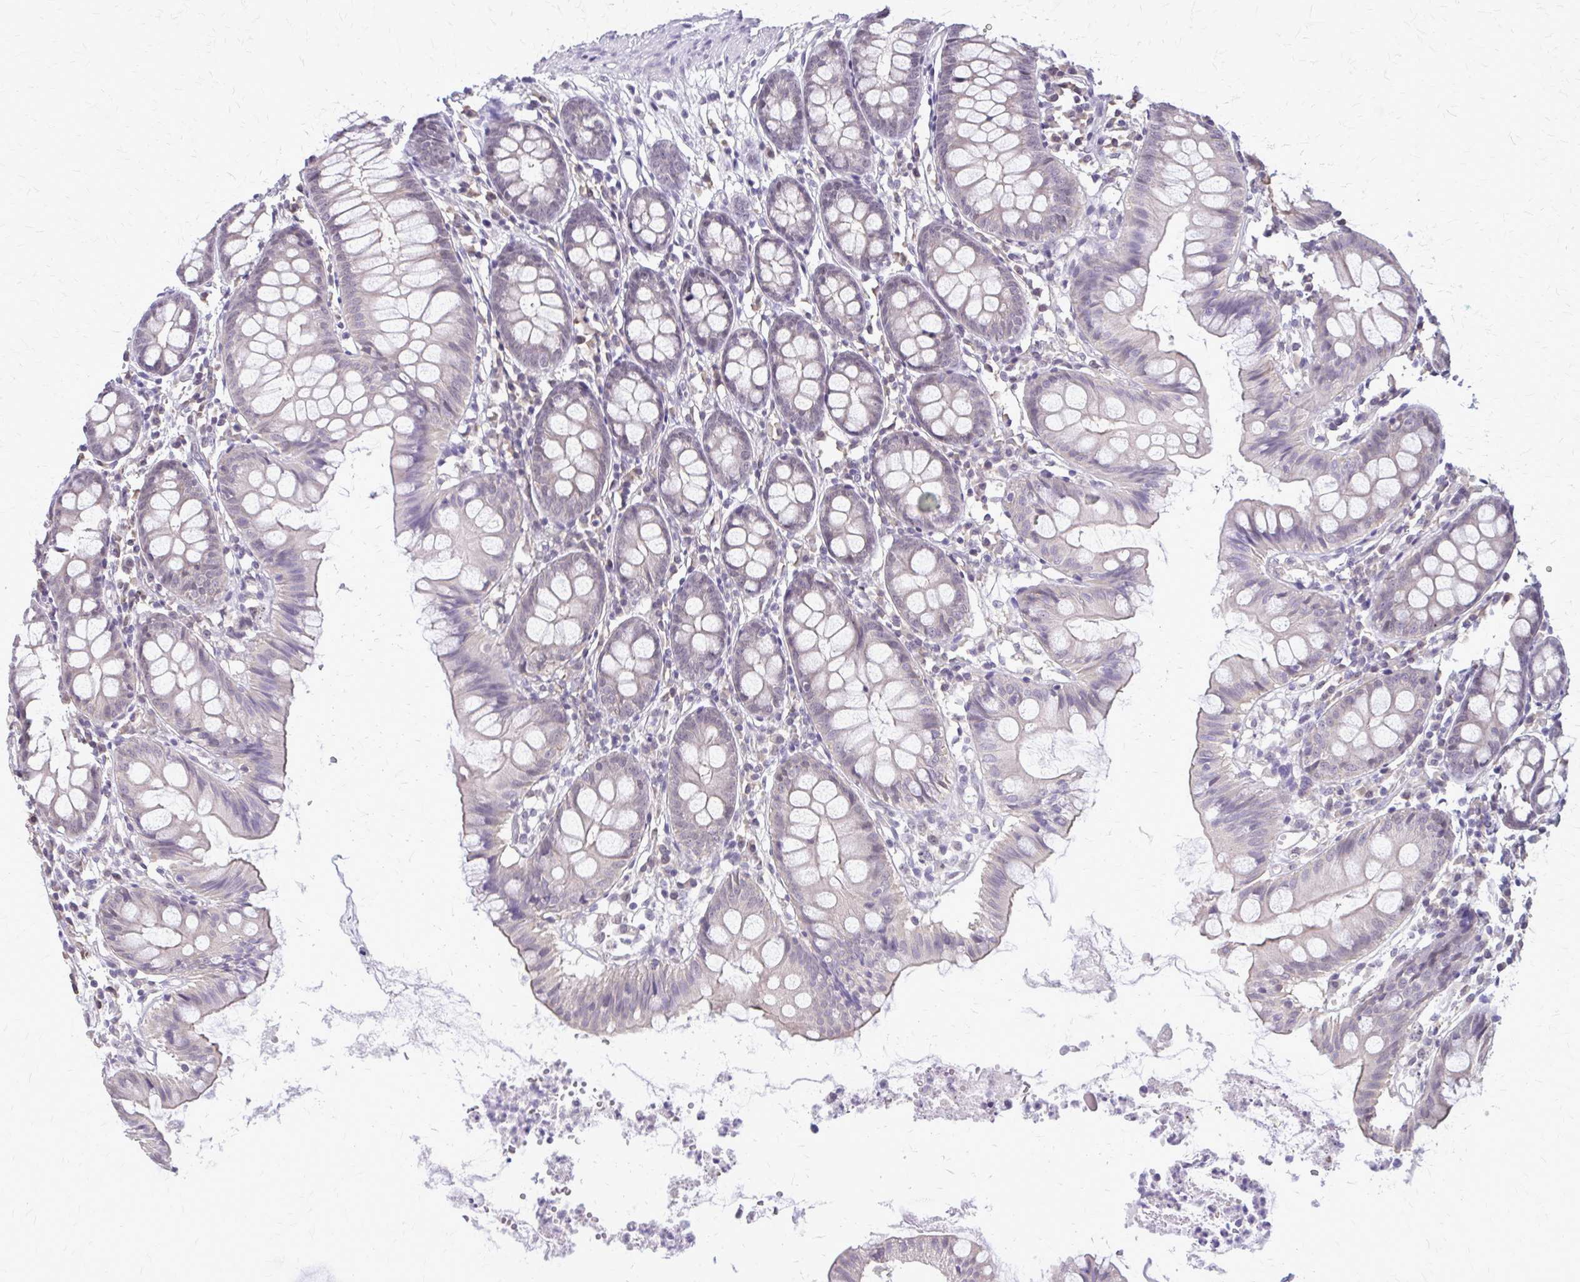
{"staining": {"intensity": "negative", "quantity": "none", "location": "none"}, "tissue": "colon", "cell_type": "Endothelial cells", "image_type": "normal", "snomed": [{"axis": "morphology", "description": "Normal tissue, NOS"}, {"axis": "topography", "description": "Colon"}], "caption": "The immunohistochemistry (IHC) micrograph has no significant staining in endothelial cells of colon.", "gene": "PLCB1", "patient": {"sex": "female", "age": 84}}